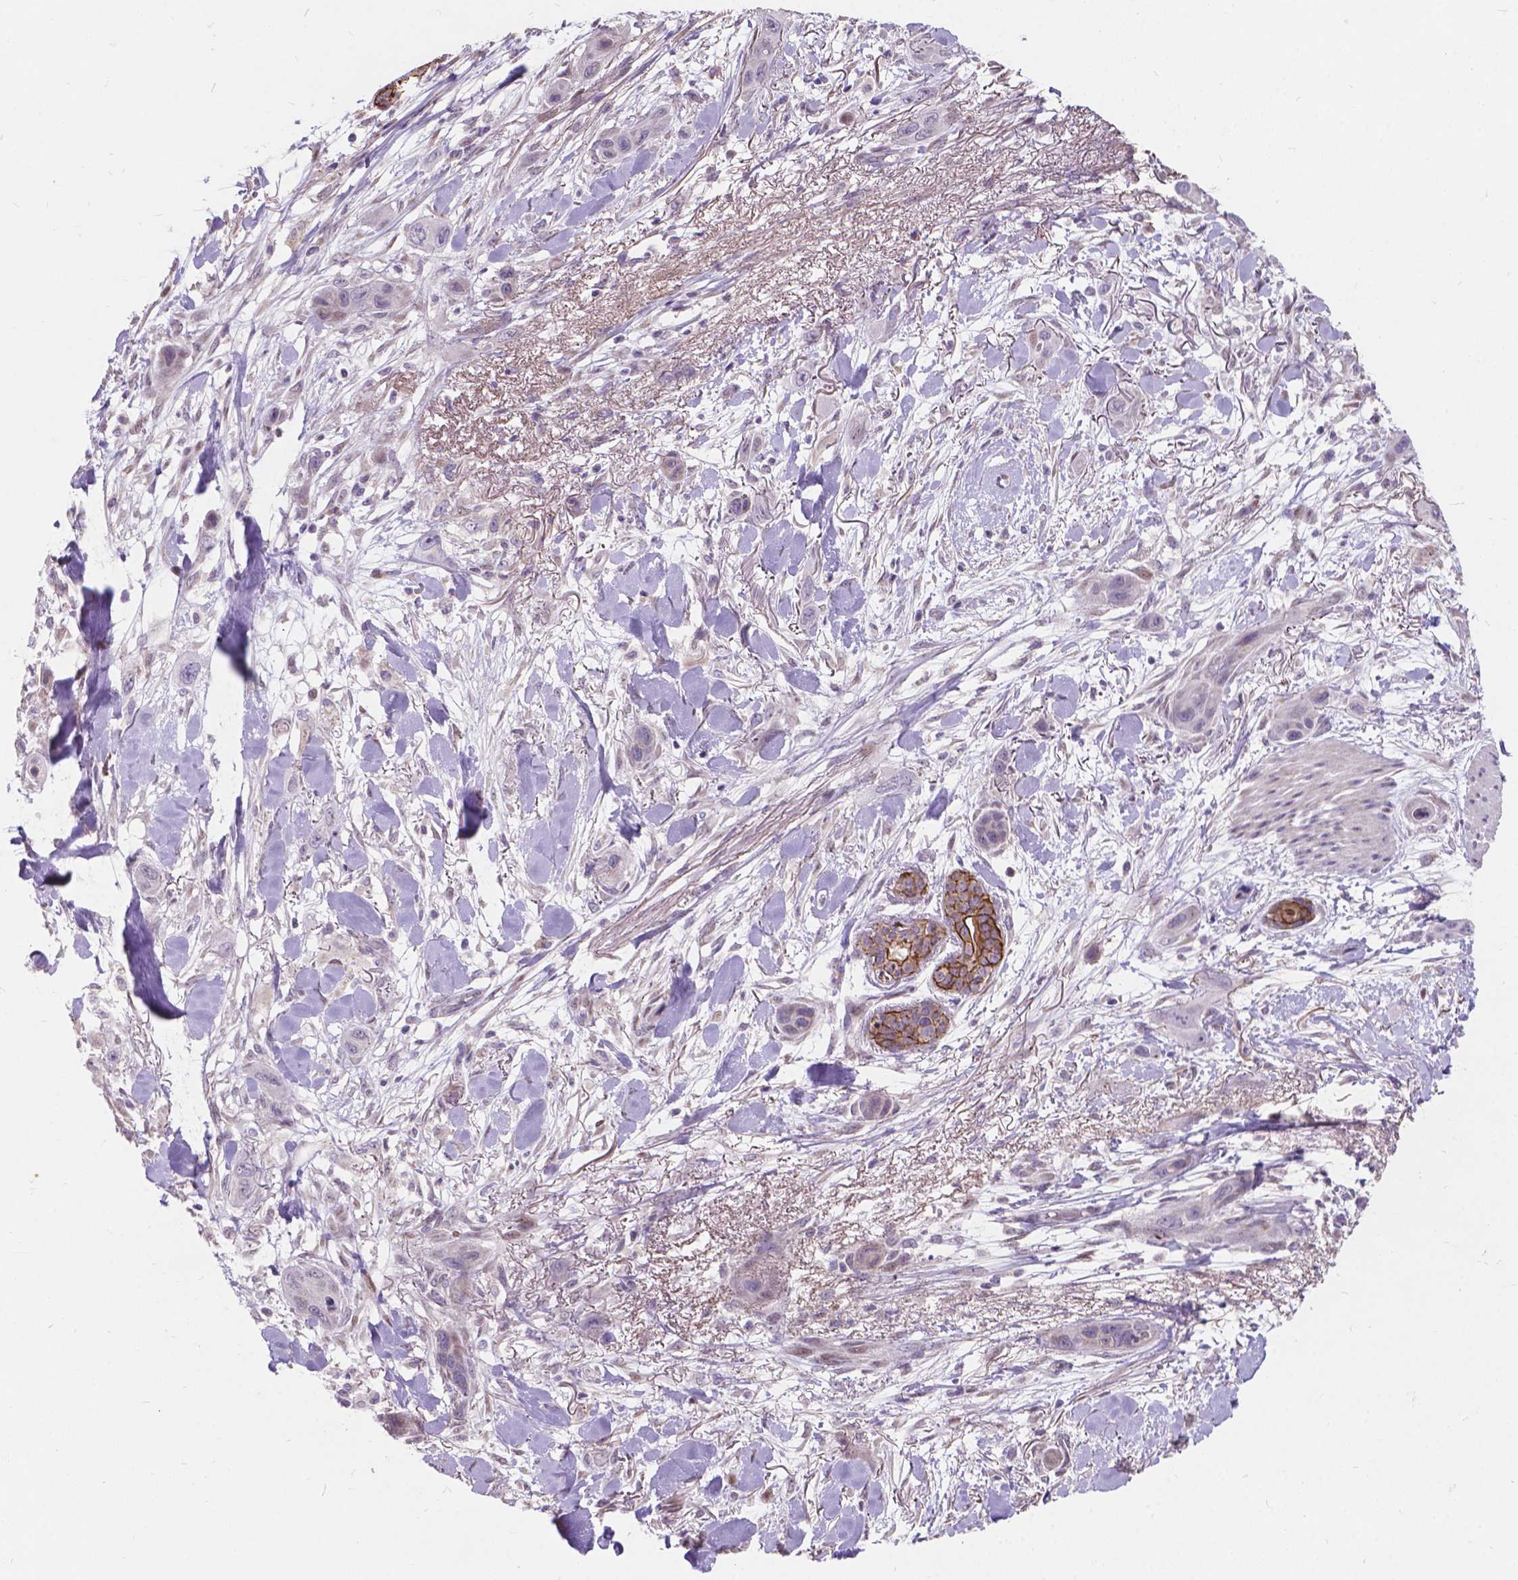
{"staining": {"intensity": "moderate", "quantity": "<25%", "location": "cytoplasmic/membranous"}, "tissue": "skin cancer", "cell_type": "Tumor cells", "image_type": "cancer", "snomed": [{"axis": "morphology", "description": "Squamous cell carcinoma, NOS"}, {"axis": "topography", "description": "Skin"}], "caption": "Skin squamous cell carcinoma stained with a brown dye reveals moderate cytoplasmic/membranous positive expression in about <25% of tumor cells.", "gene": "MYH14", "patient": {"sex": "male", "age": 79}}